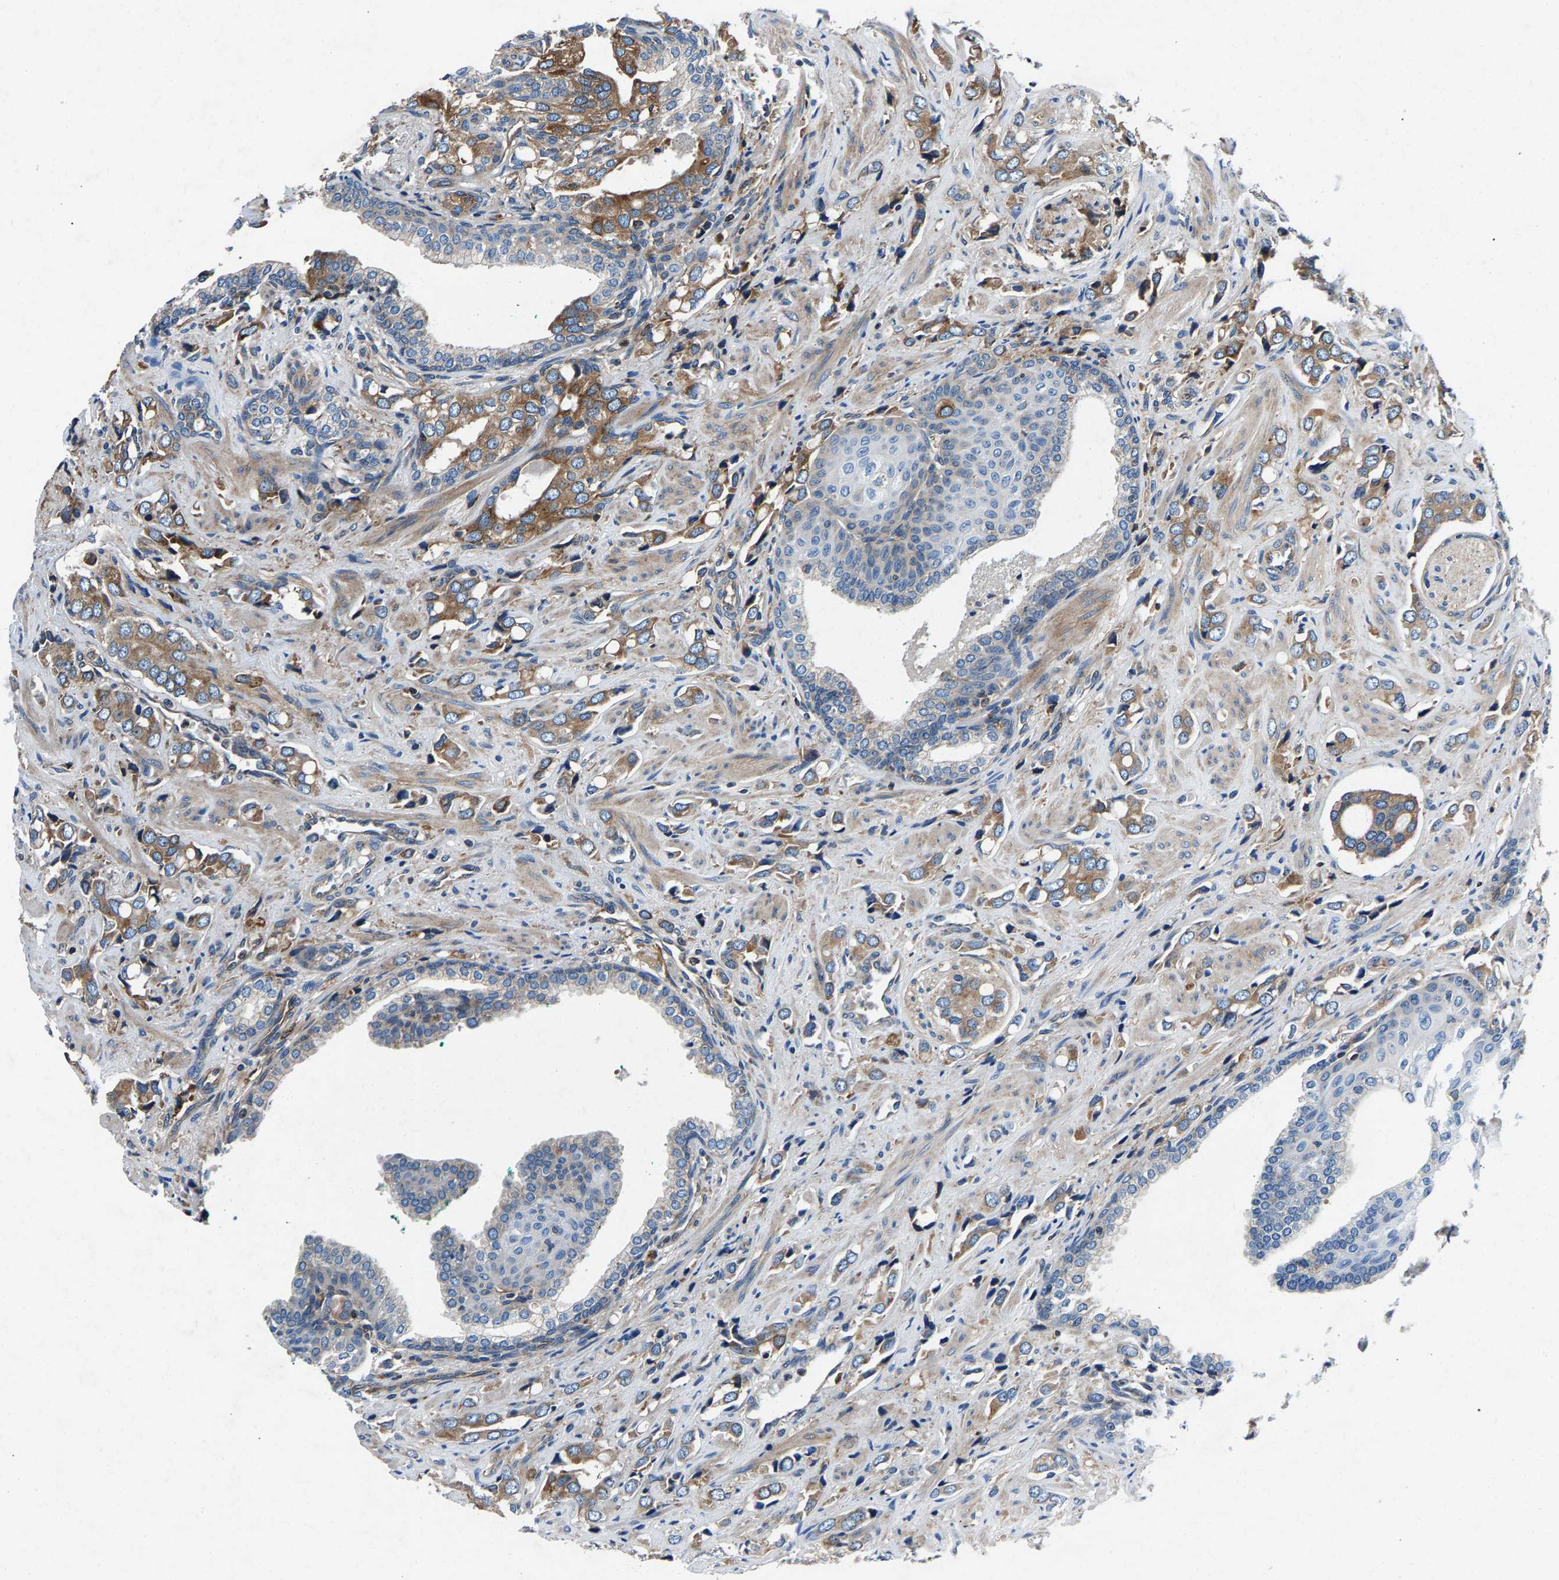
{"staining": {"intensity": "moderate", "quantity": ">75%", "location": "cytoplasmic/membranous"}, "tissue": "prostate cancer", "cell_type": "Tumor cells", "image_type": "cancer", "snomed": [{"axis": "morphology", "description": "Adenocarcinoma, High grade"}, {"axis": "topography", "description": "Prostate"}], "caption": "A brown stain labels moderate cytoplasmic/membranous positivity of a protein in human prostate high-grade adenocarcinoma tumor cells.", "gene": "LPCAT1", "patient": {"sex": "male", "age": 52}}